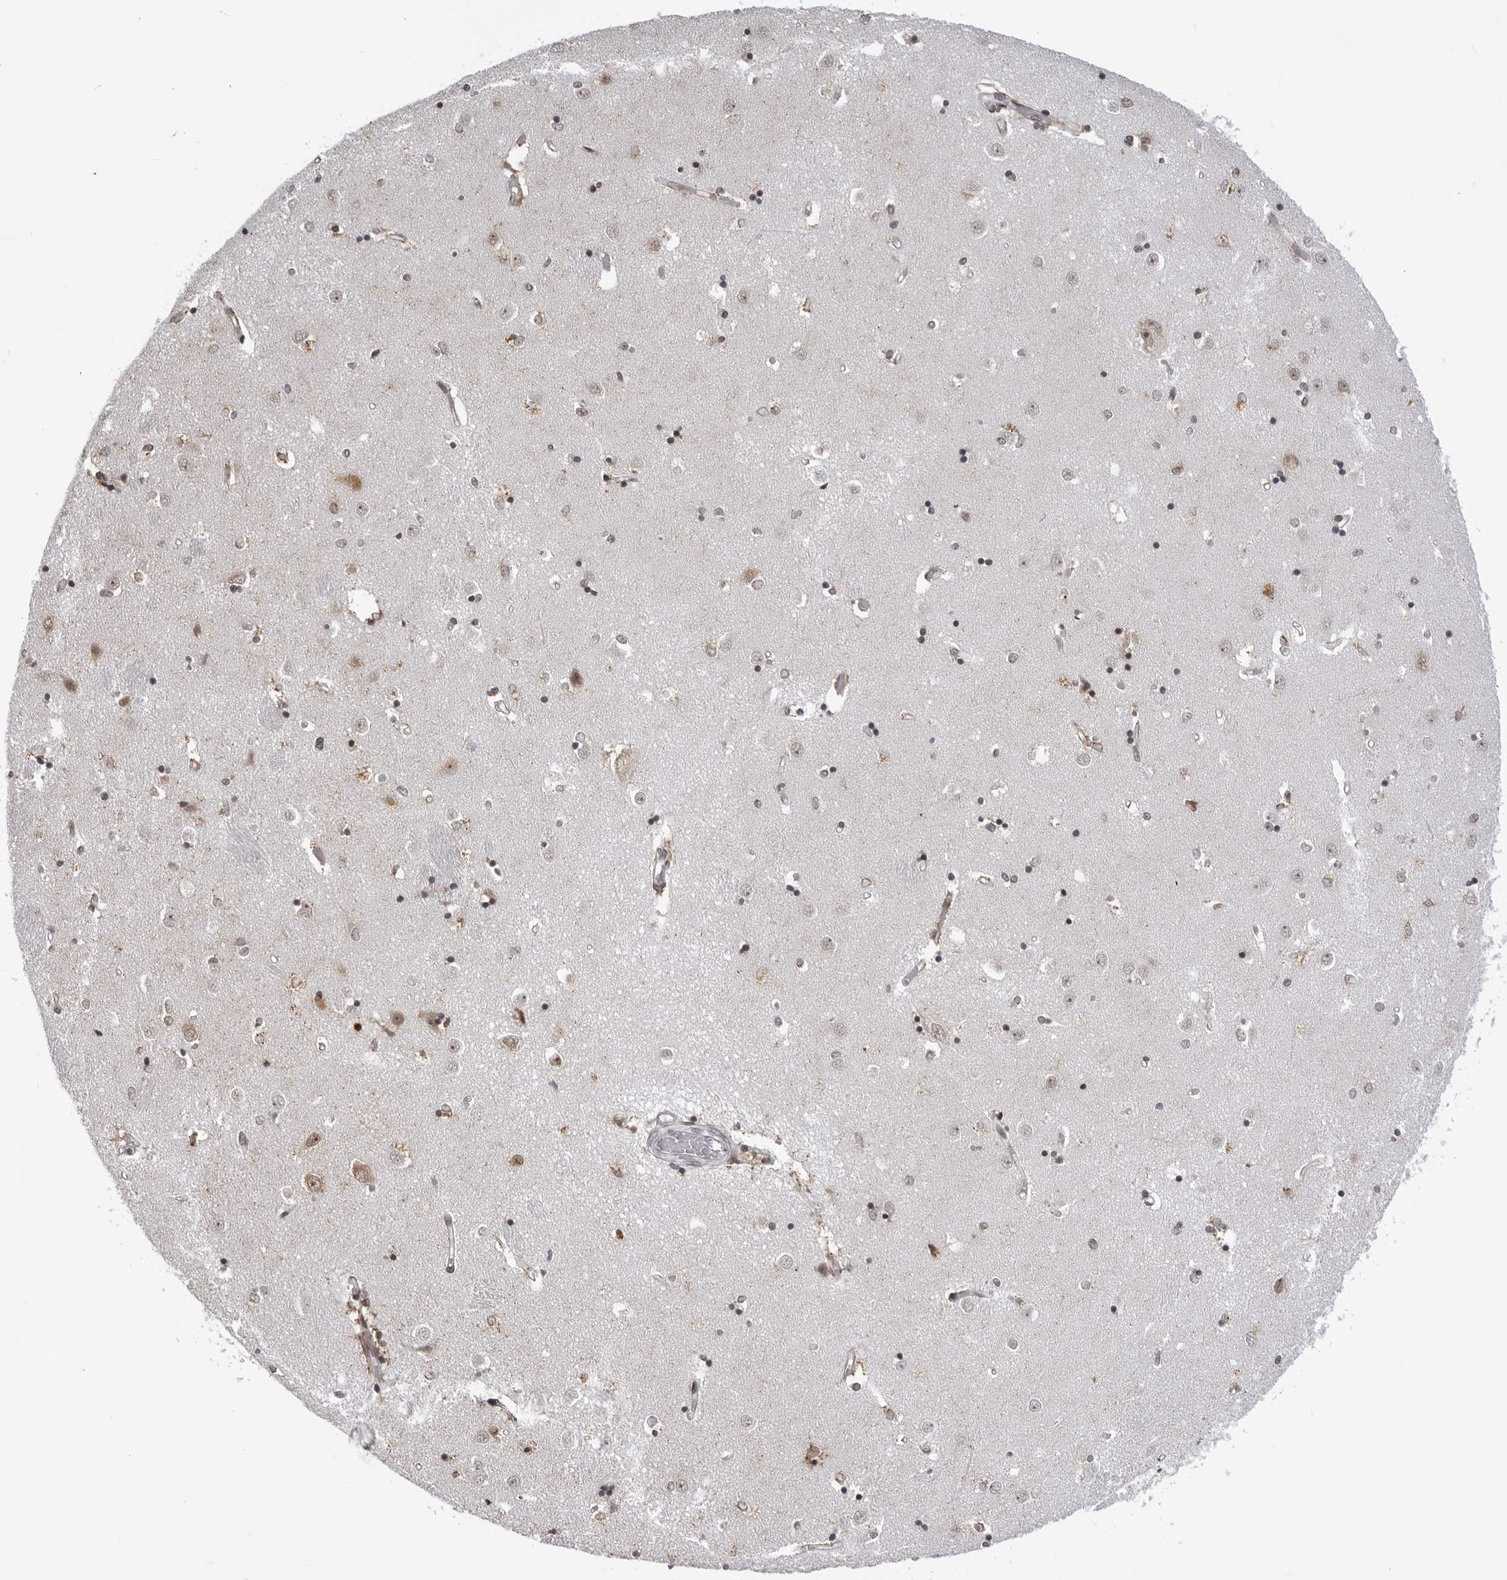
{"staining": {"intensity": "moderate", "quantity": "<25%", "location": "nuclear"}, "tissue": "caudate", "cell_type": "Glial cells", "image_type": "normal", "snomed": [{"axis": "morphology", "description": "Normal tissue, NOS"}, {"axis": "topography", "description": "Lateral ventricle wall"}], "caption": "Normal caudate was stained to show a protein in brown. There is low levels of moderate nuclear expression in about <25% of glial cells. Using DAB (3,3'-diaminobenzidine) (brown) and hematoxylin (blue) stains, captured at high magnification using brightfield microscopy.", "gene": "HEXIM2", "patient": {"sex": "male", "age": 45}}